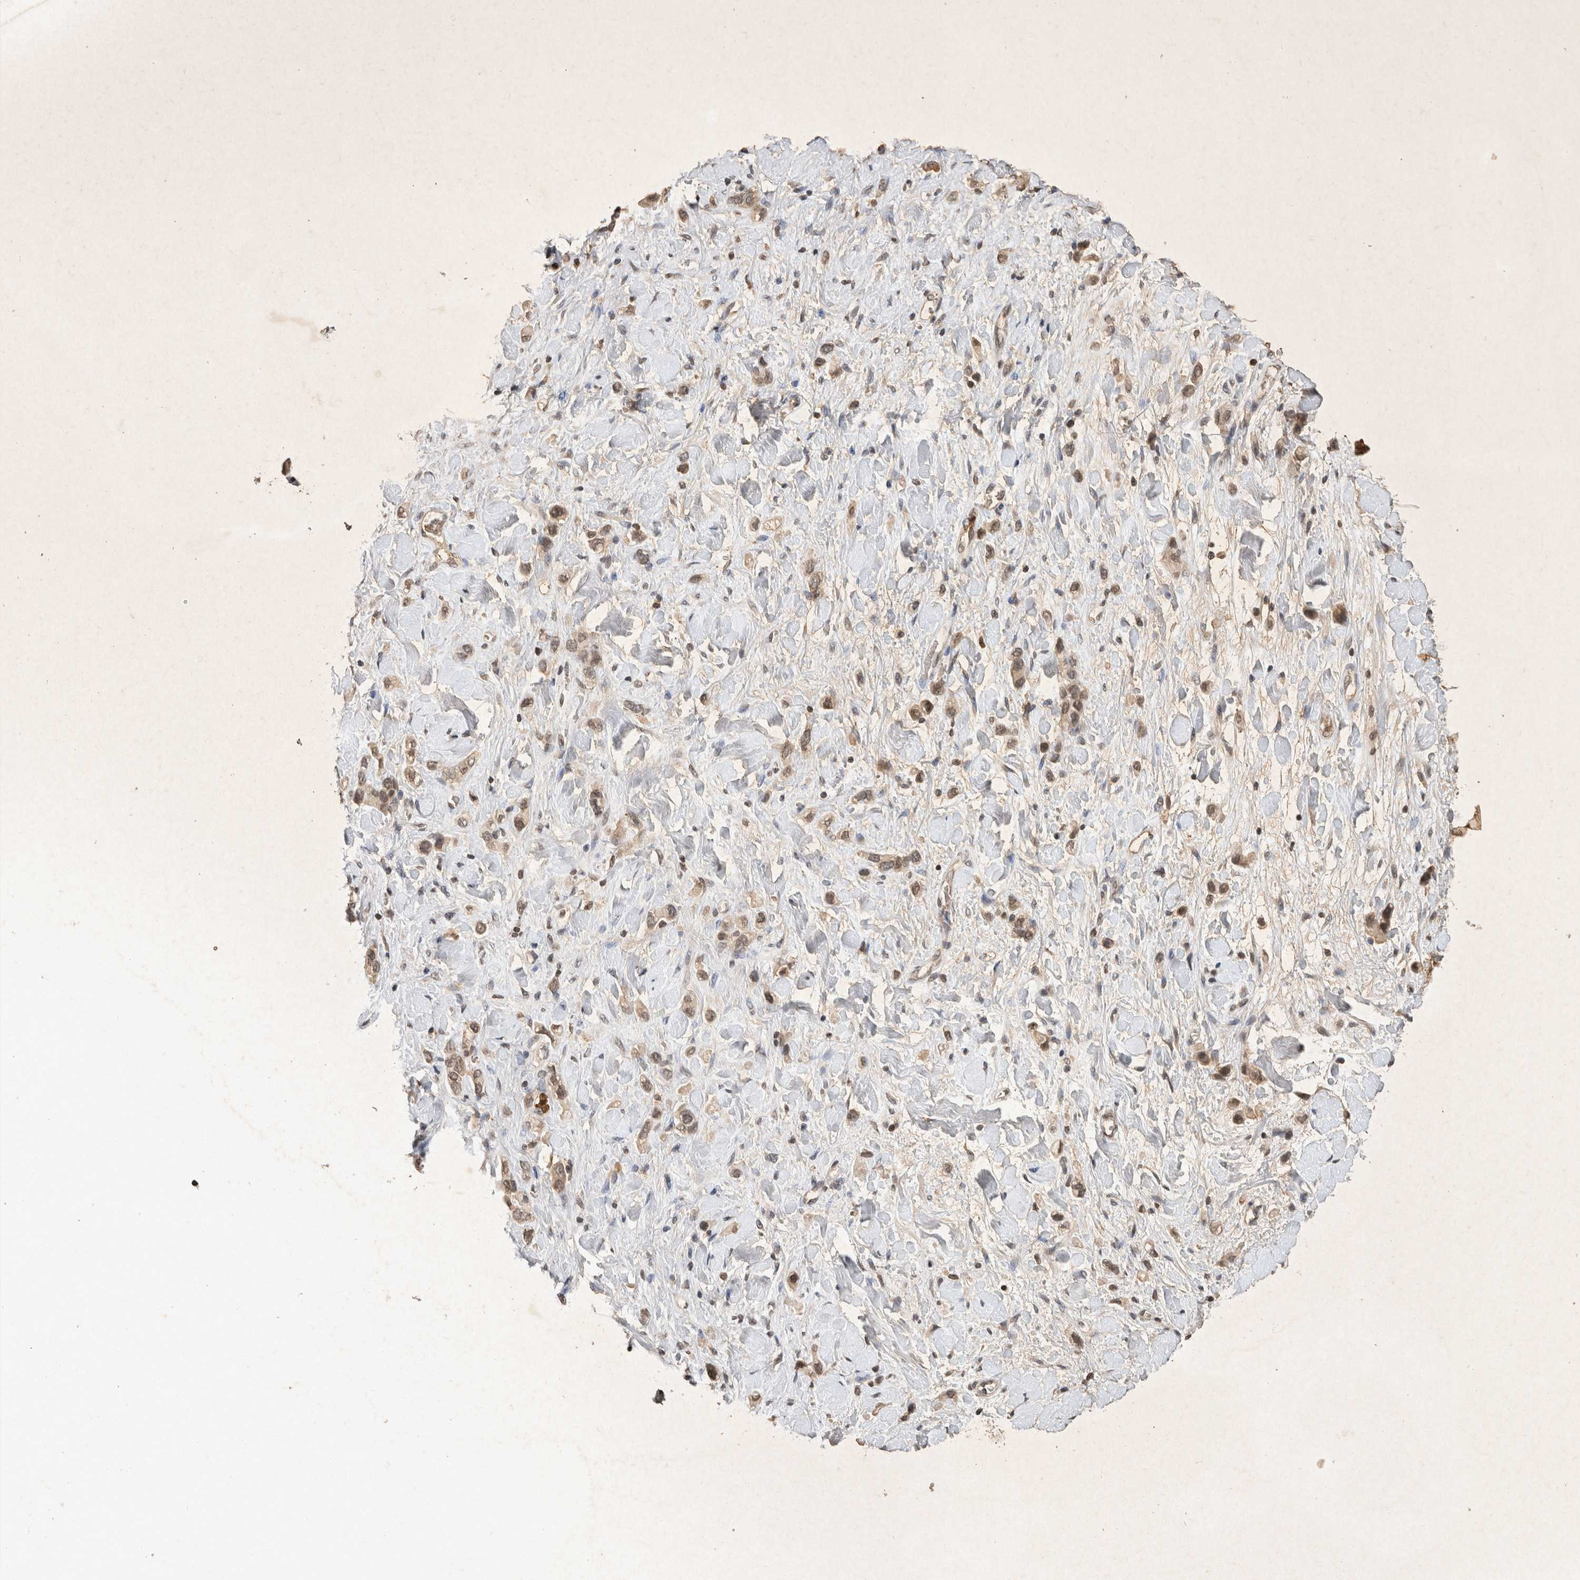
{"staining": {"intensity": "moderate", "quantity": ">75%", "location": "cytoplasmic/membranous,nuclear"}, "tissue": "stomach cancer", "cell_type": "Tumor cells", "image_type": "cancer", "snomed": [{"axis": "morphology", "description": "Adenocarcinoma, NOS"}, {"axis": "topography", "description": "Stomach"}], "caption": "Stomach cancer (adenocarcinoma) stained for a protein shows moderate cytoplasmic/membranous and nuclear positivity in tumor cells. The protein of interest is shown in brown color, while the nuclei are stained blue.", "gene": "HRK", "patient": {"sex": "female", "age": 65}}